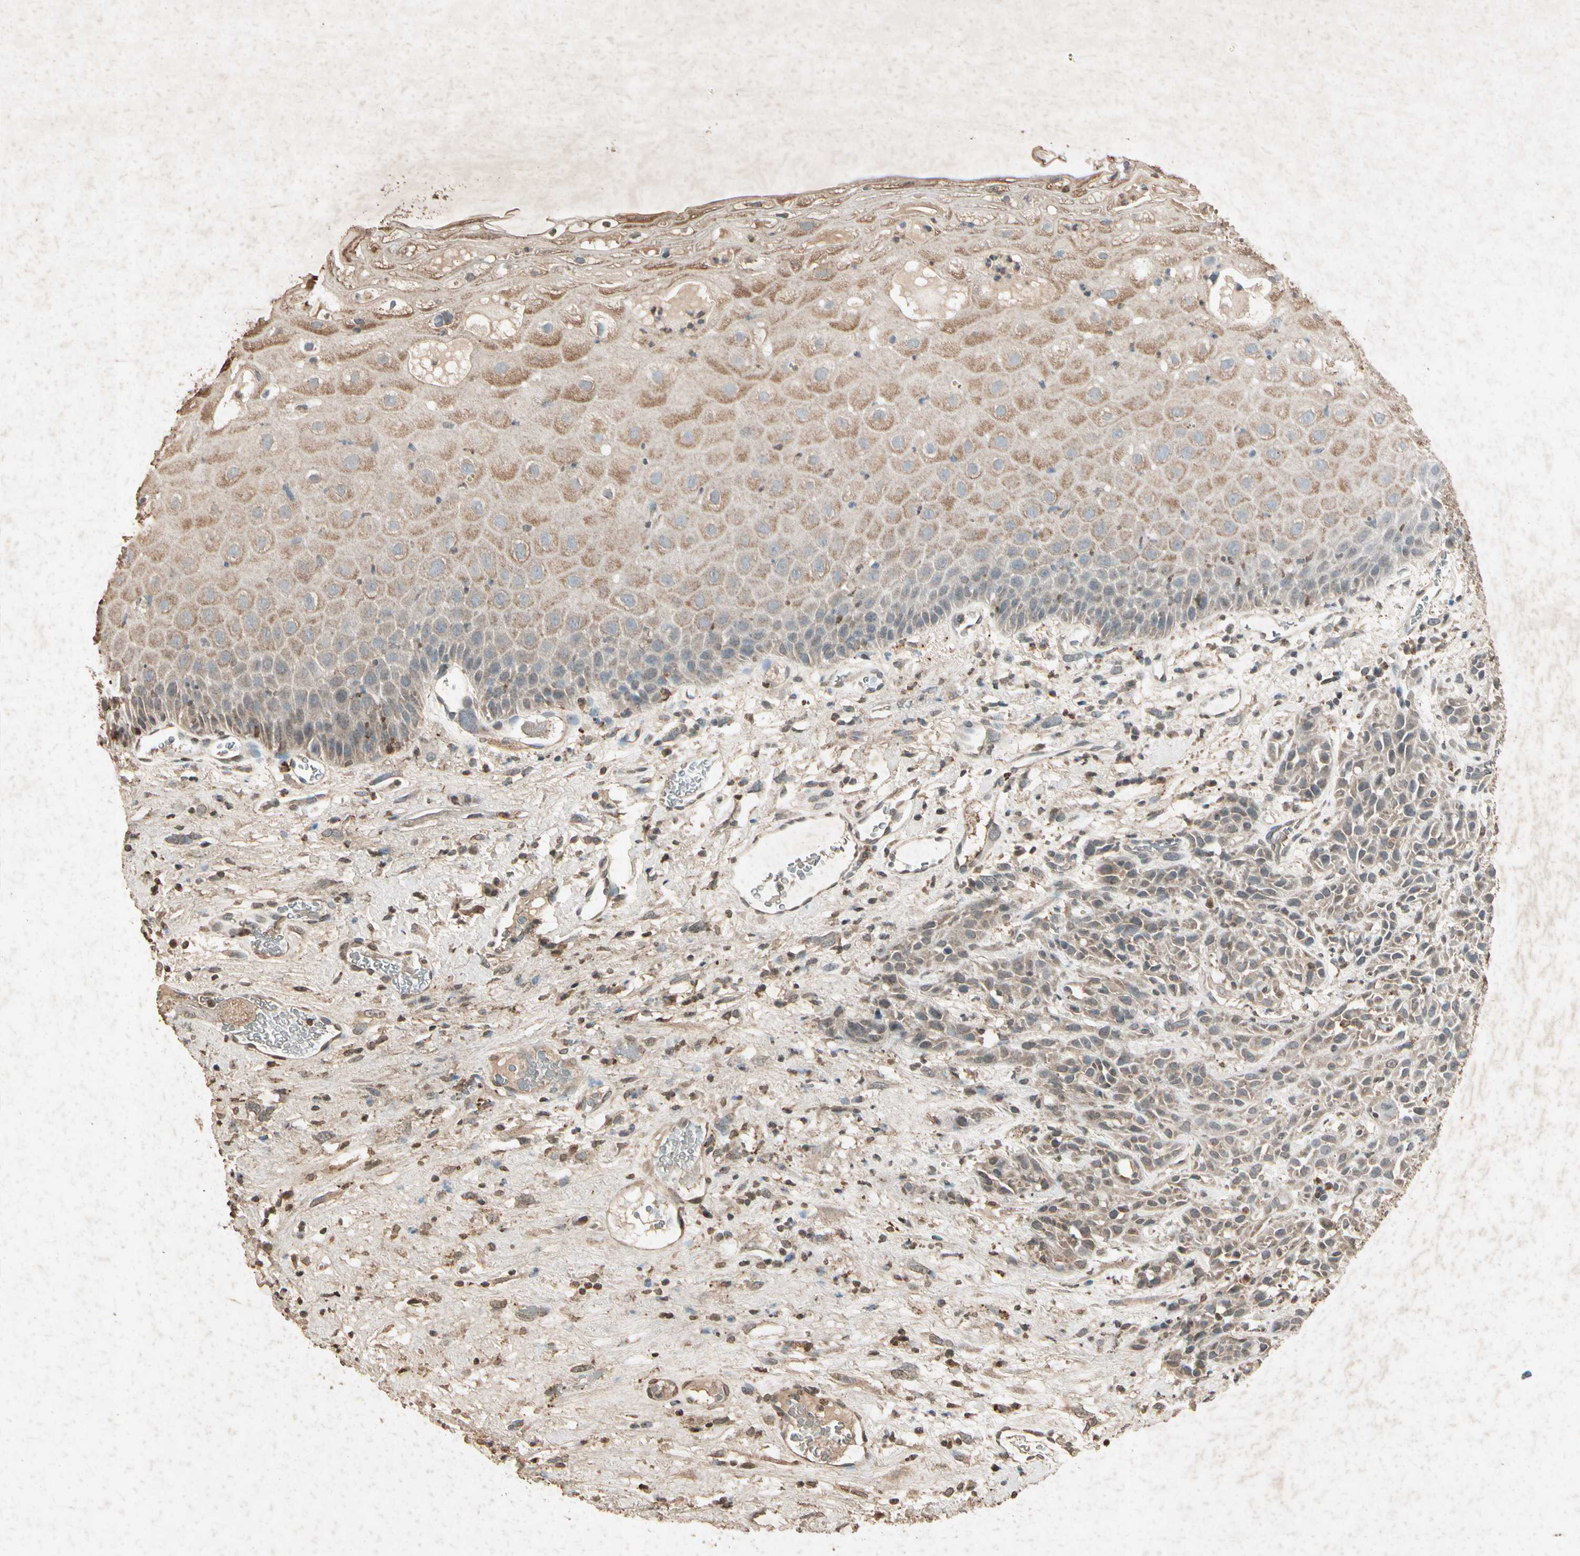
{"staining": {"intensity": "weak", "quantity": "25%-75%", "location": "cytoplasmic/membranous"}, "tissue": "head and neck cancer", "cell_type": "Tumor cells", "image_type": "cancer", "snomed": [{"axis": "morphology", "description": "Normal tissue, NOS"}, {"axis": "morphology", "description": "Squamous cell carcinoma, NOS"}, {"axis": "topography", "description": "Cartilage tissue"}, {"axis": "topography", "description": "Head-Neck"}], "caption": "Human head and neck cancer stained for a protein (brown) displays weak cytoplasmic/membranous positive expression in about 25%-75% of tumor cells.", "gene": "GC", "patient": {"sex": "male", "age": 62}}